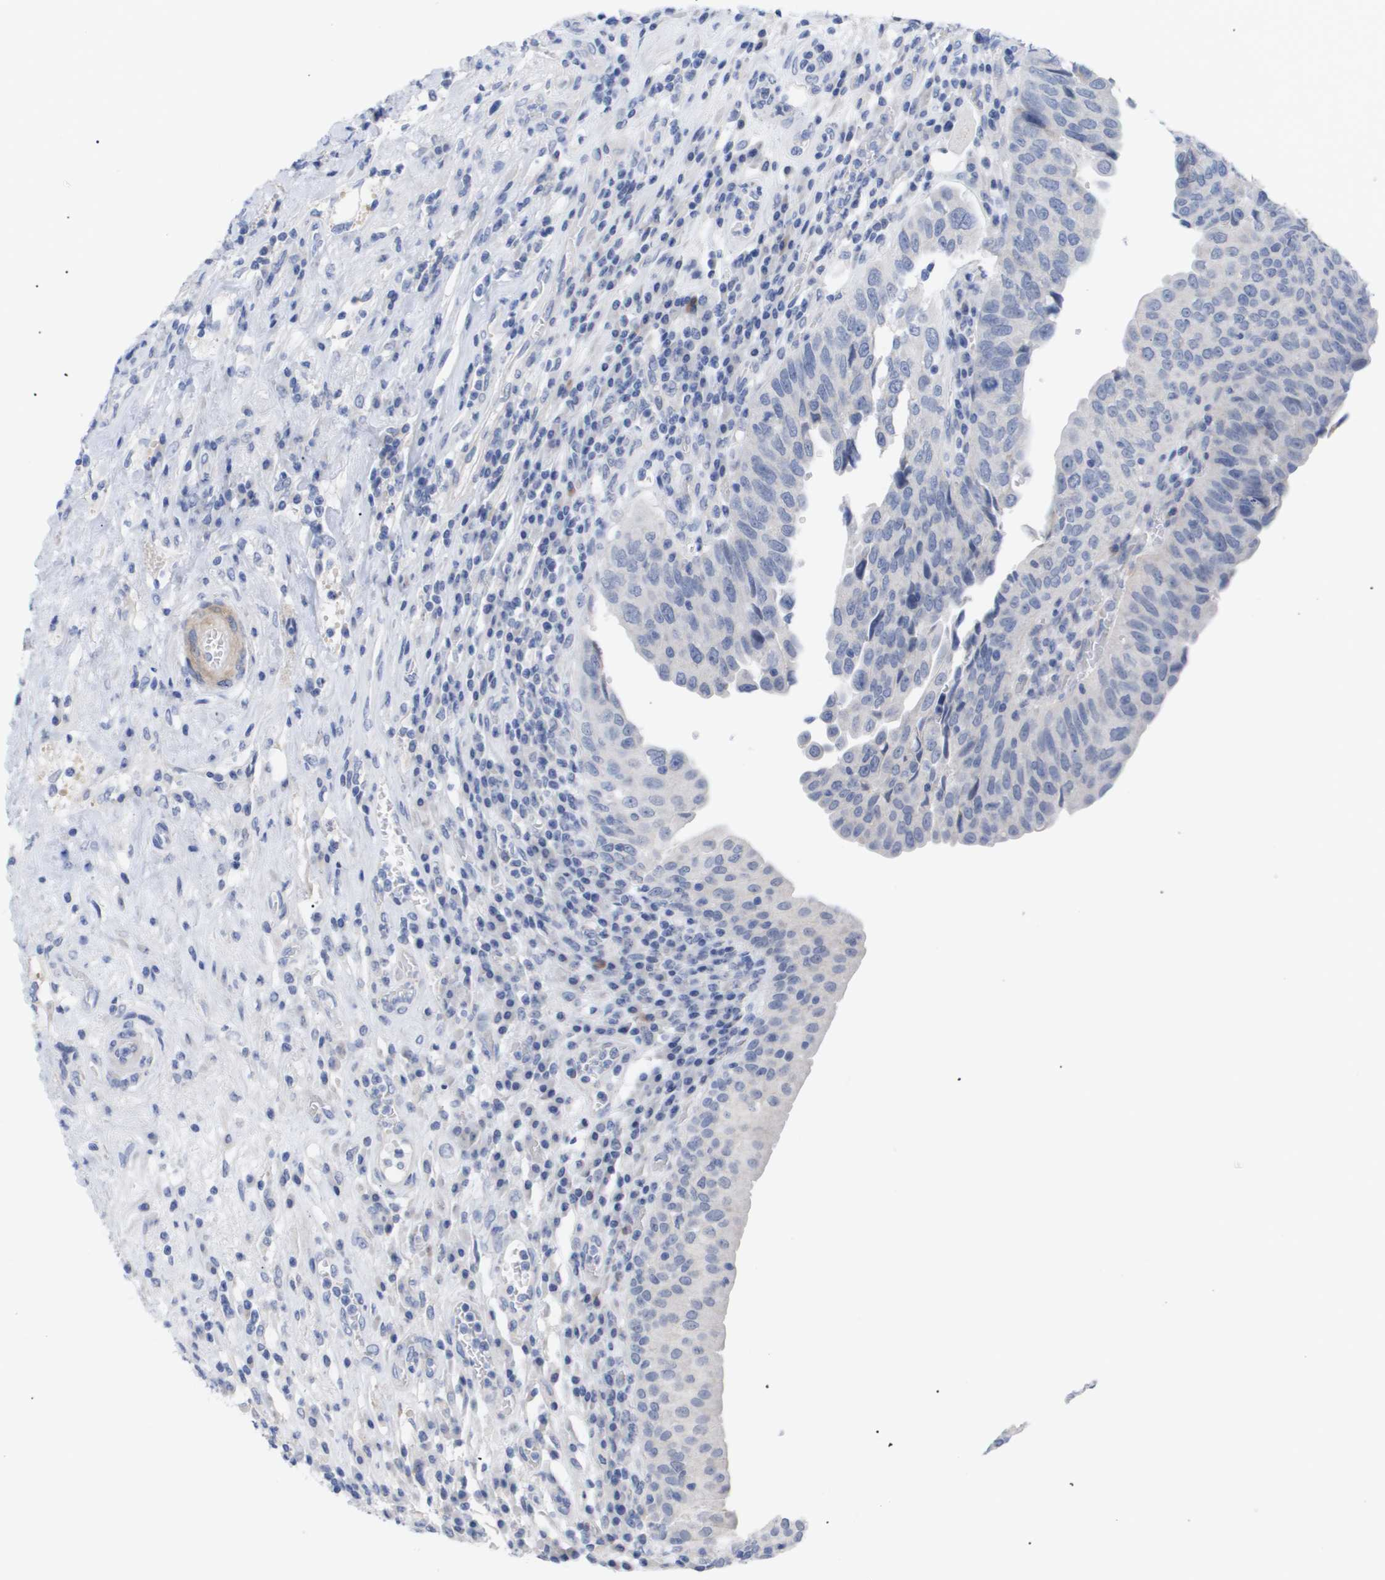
{"staining": {"intensity": "negative", "quantity": "none", "location": "none"}, "tissue": "urothelial cancer", "cell_type": "Tumor cells", "image_type": "cancer", "snomed": [{"axis": "morphology", "description": "Urothelial carcinoma, High grade"}, {"axis": "topography", "description": "Urinary bladder"}], "caption": "Tumor cells are negative for brown protein staining in urothelial carcinoma (high-grade).", "gene": "CAV3", "patient": {"sex": "female", "age": 80}}